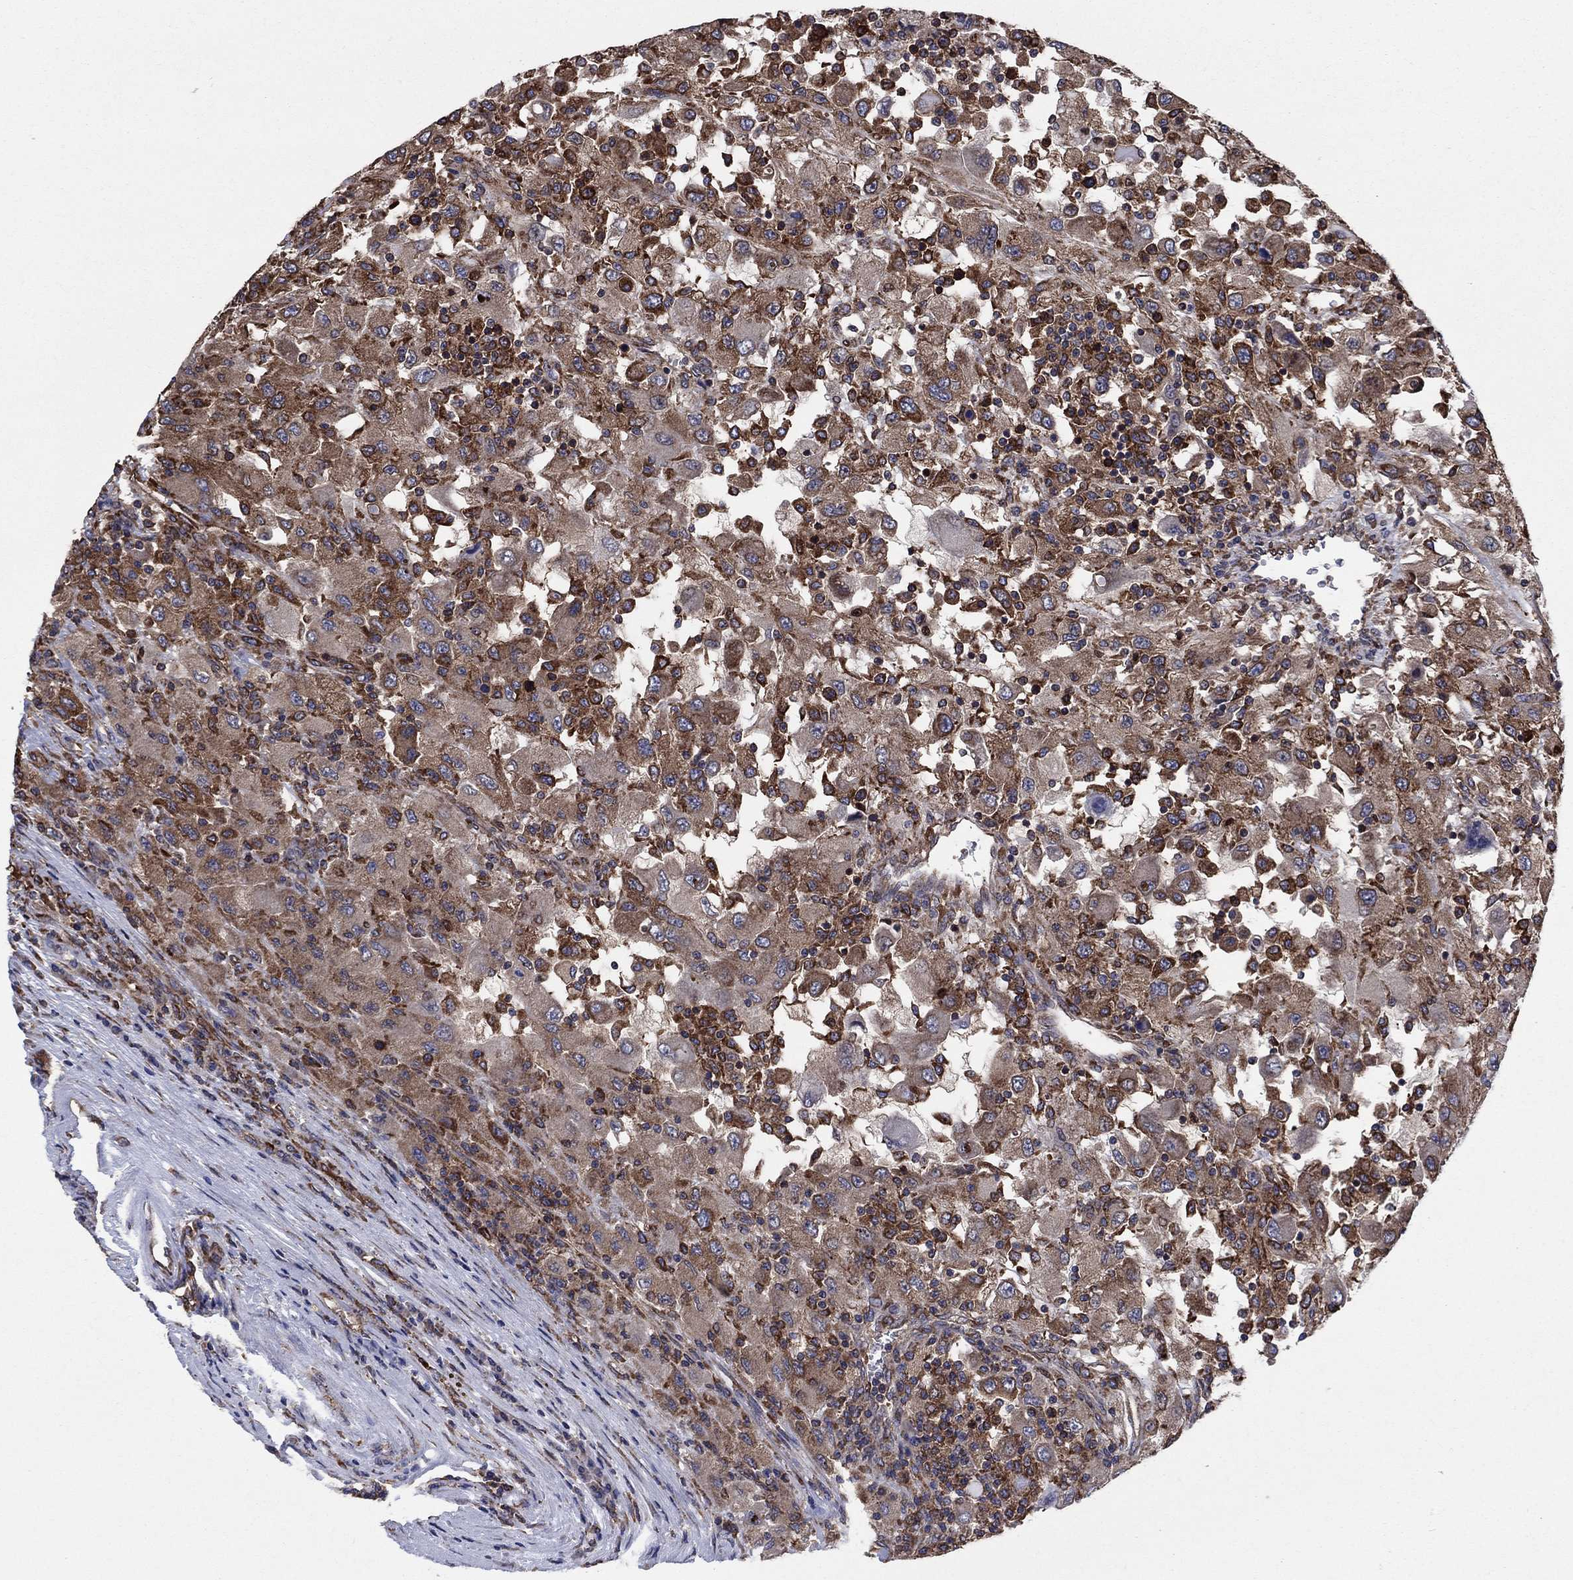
{"staining": {"intensity": "moderate", "quantity": ">75%", "location": "cytoplasmic/membranous"}, "tissue": "renal cancer", "cell_type": "Tumor cells", "image_type": "cancer", "snomed": [{"axis": "morphology", "description": "Adenocarcinoma, NOS"}, {"axis": "topography", "description": "Kidney"}], "caption": "Immunohistochemistry (IHC) of human renal adenocarcinoma demonstrates medium levels of moderate cytoplasmic/membranous positivity in approximately >75% of tumor cells.", "gene": "YBX1", "patient": {"sex": "female", "age": 67}}